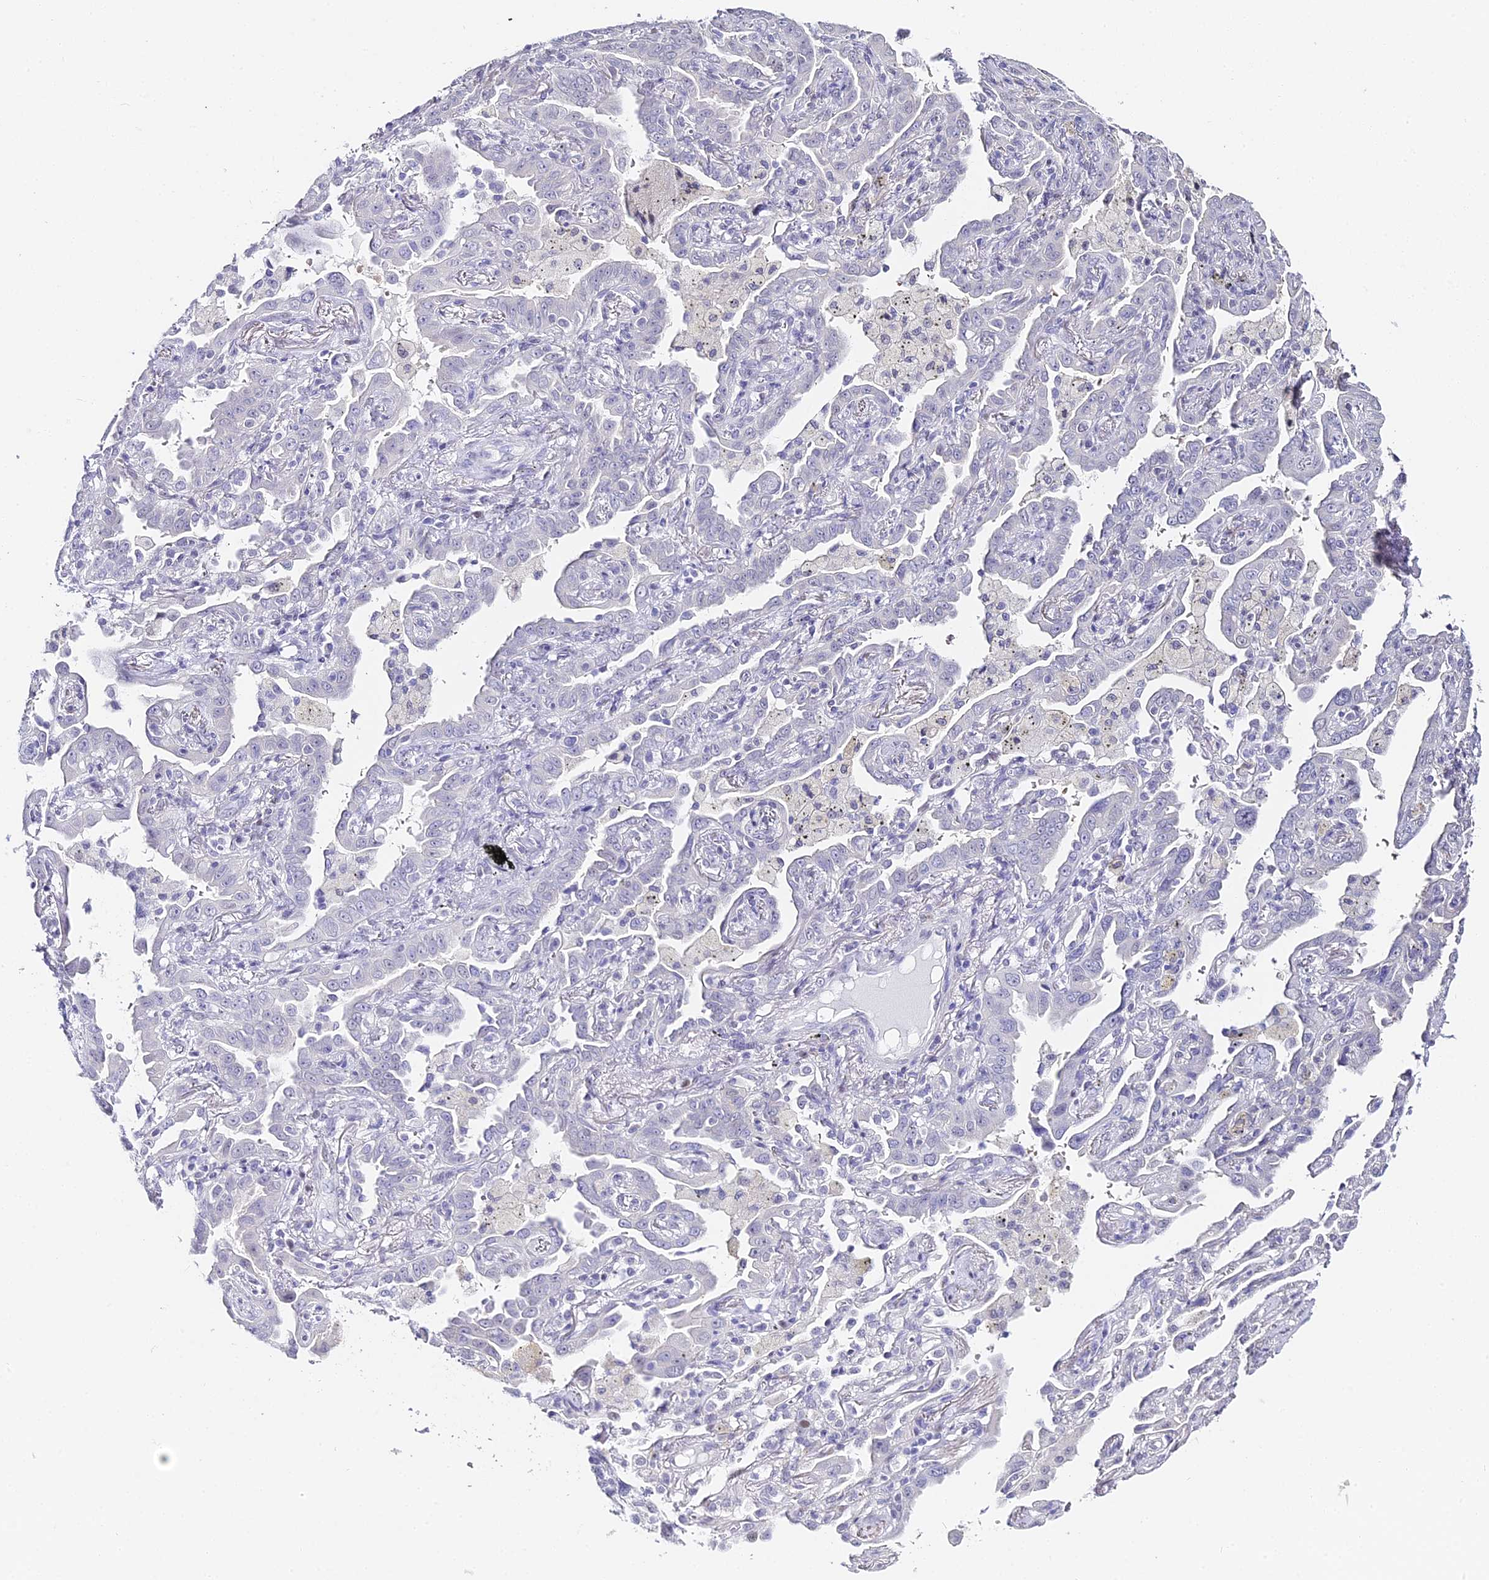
{"staining": {"intensity": "negative", "quantity": "none", "location": "none"}, "tissue": "lung cancer", "cell_type": "Tumor cells", "image_type": "cancer", "snomed": [{"axis": "morphology", "description": "Adenocarcinoma, NOS"}, {"axis": "topography", "description": "Lung"}], "caption": "Photomicrograph shows no significant protein expression in tumor cells of lung cancer. Brightfield microscopy of IHC stained with DAB (brown) and hematoxylin (blue), captured at high magnification.", "gene": "ABHD14A-ACY1", "patient": {"sex": "male", "age": 67}}